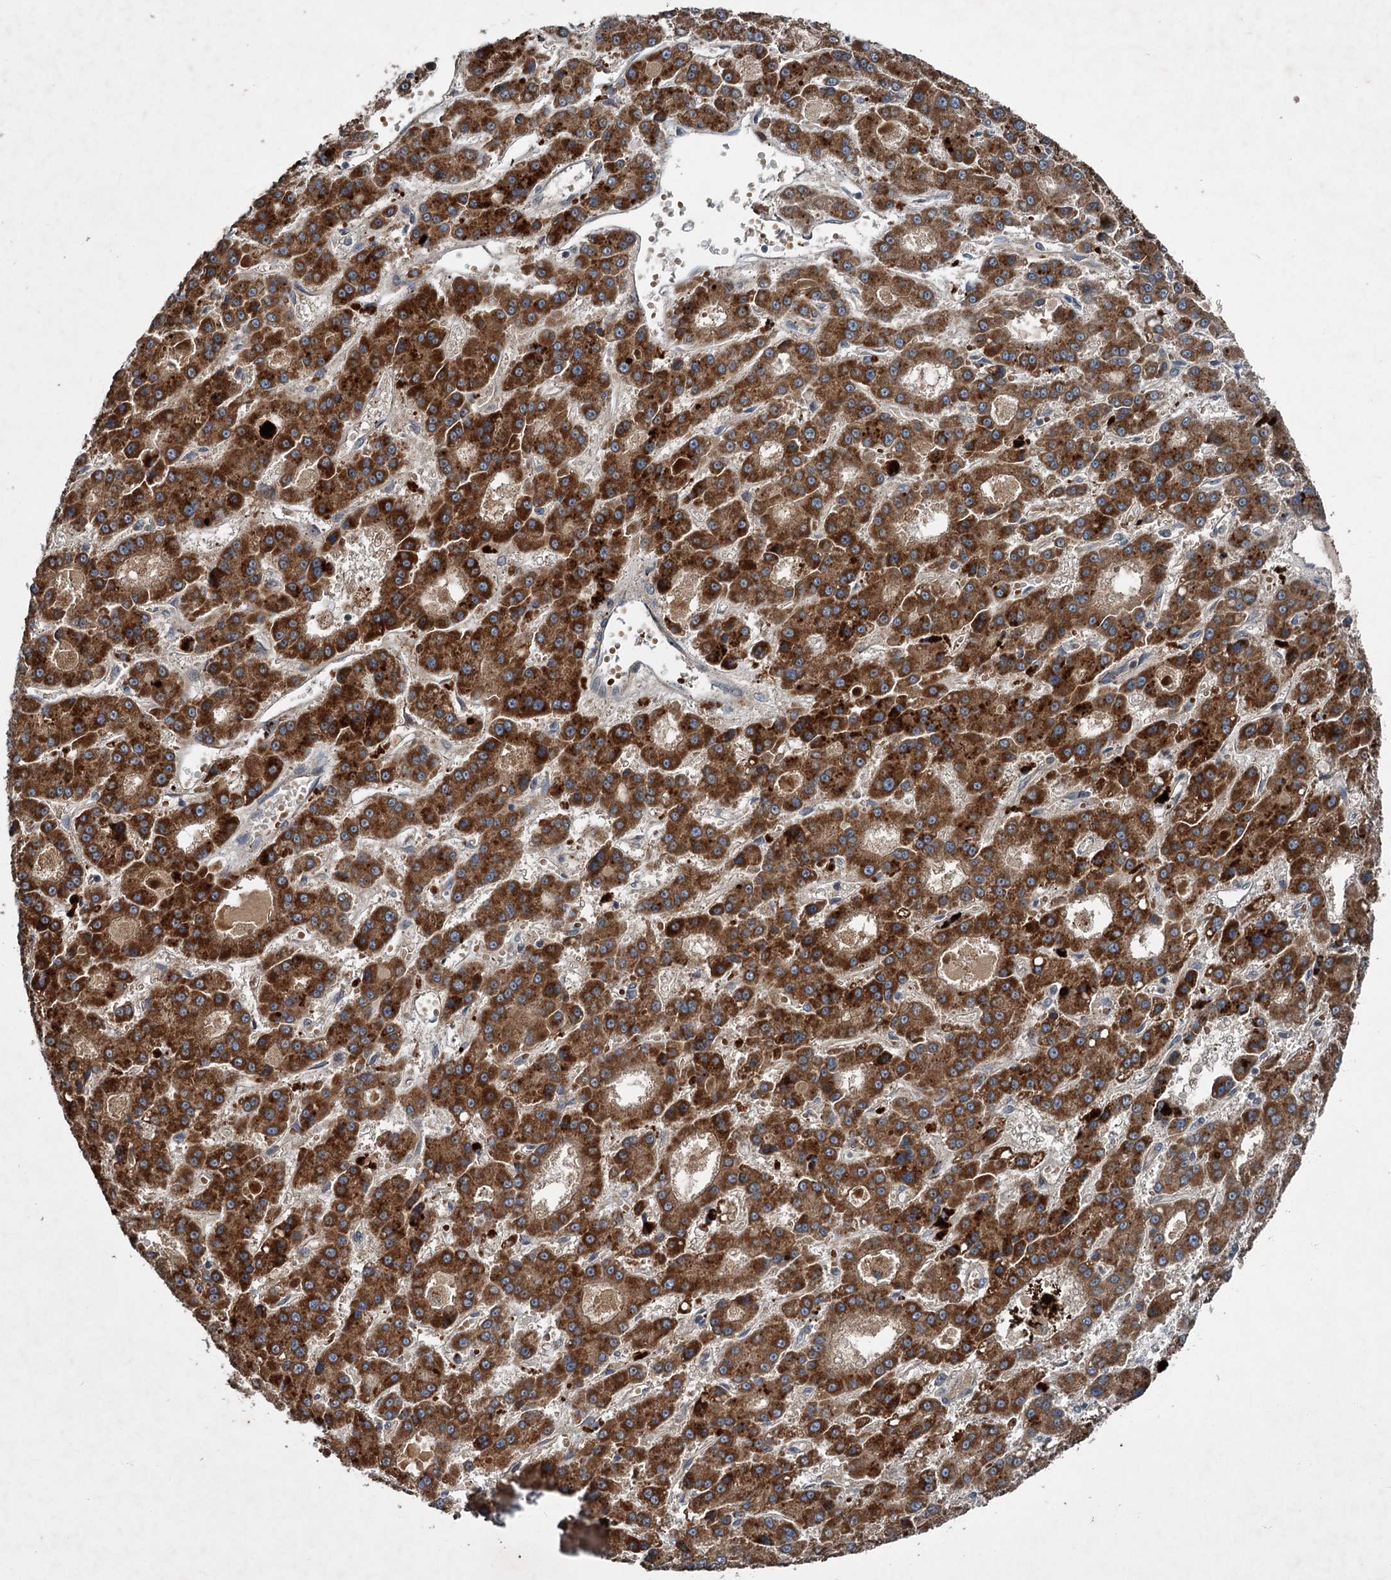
{"staining": {"intensity": "strong", "quantity": ">75%", "location": "cytoplasmic/membranous"}, "tissue": "liver cancer", "cell_type": "Tumor cells", "image_type": "cancer", "snomed": [{"axis": "morphology", "description": "Carcinoma, Hepatocellular, NOS"}, {"axis": "topography", "description": "Liver"}], "caption": "Strong cytoplasmic/membranous protein expression is present in about >75% of tumor cells in liver hepatocellular carcinoma.", "gene": "N4BP2L2", "patient": {"sex": "male", "age": 70}}